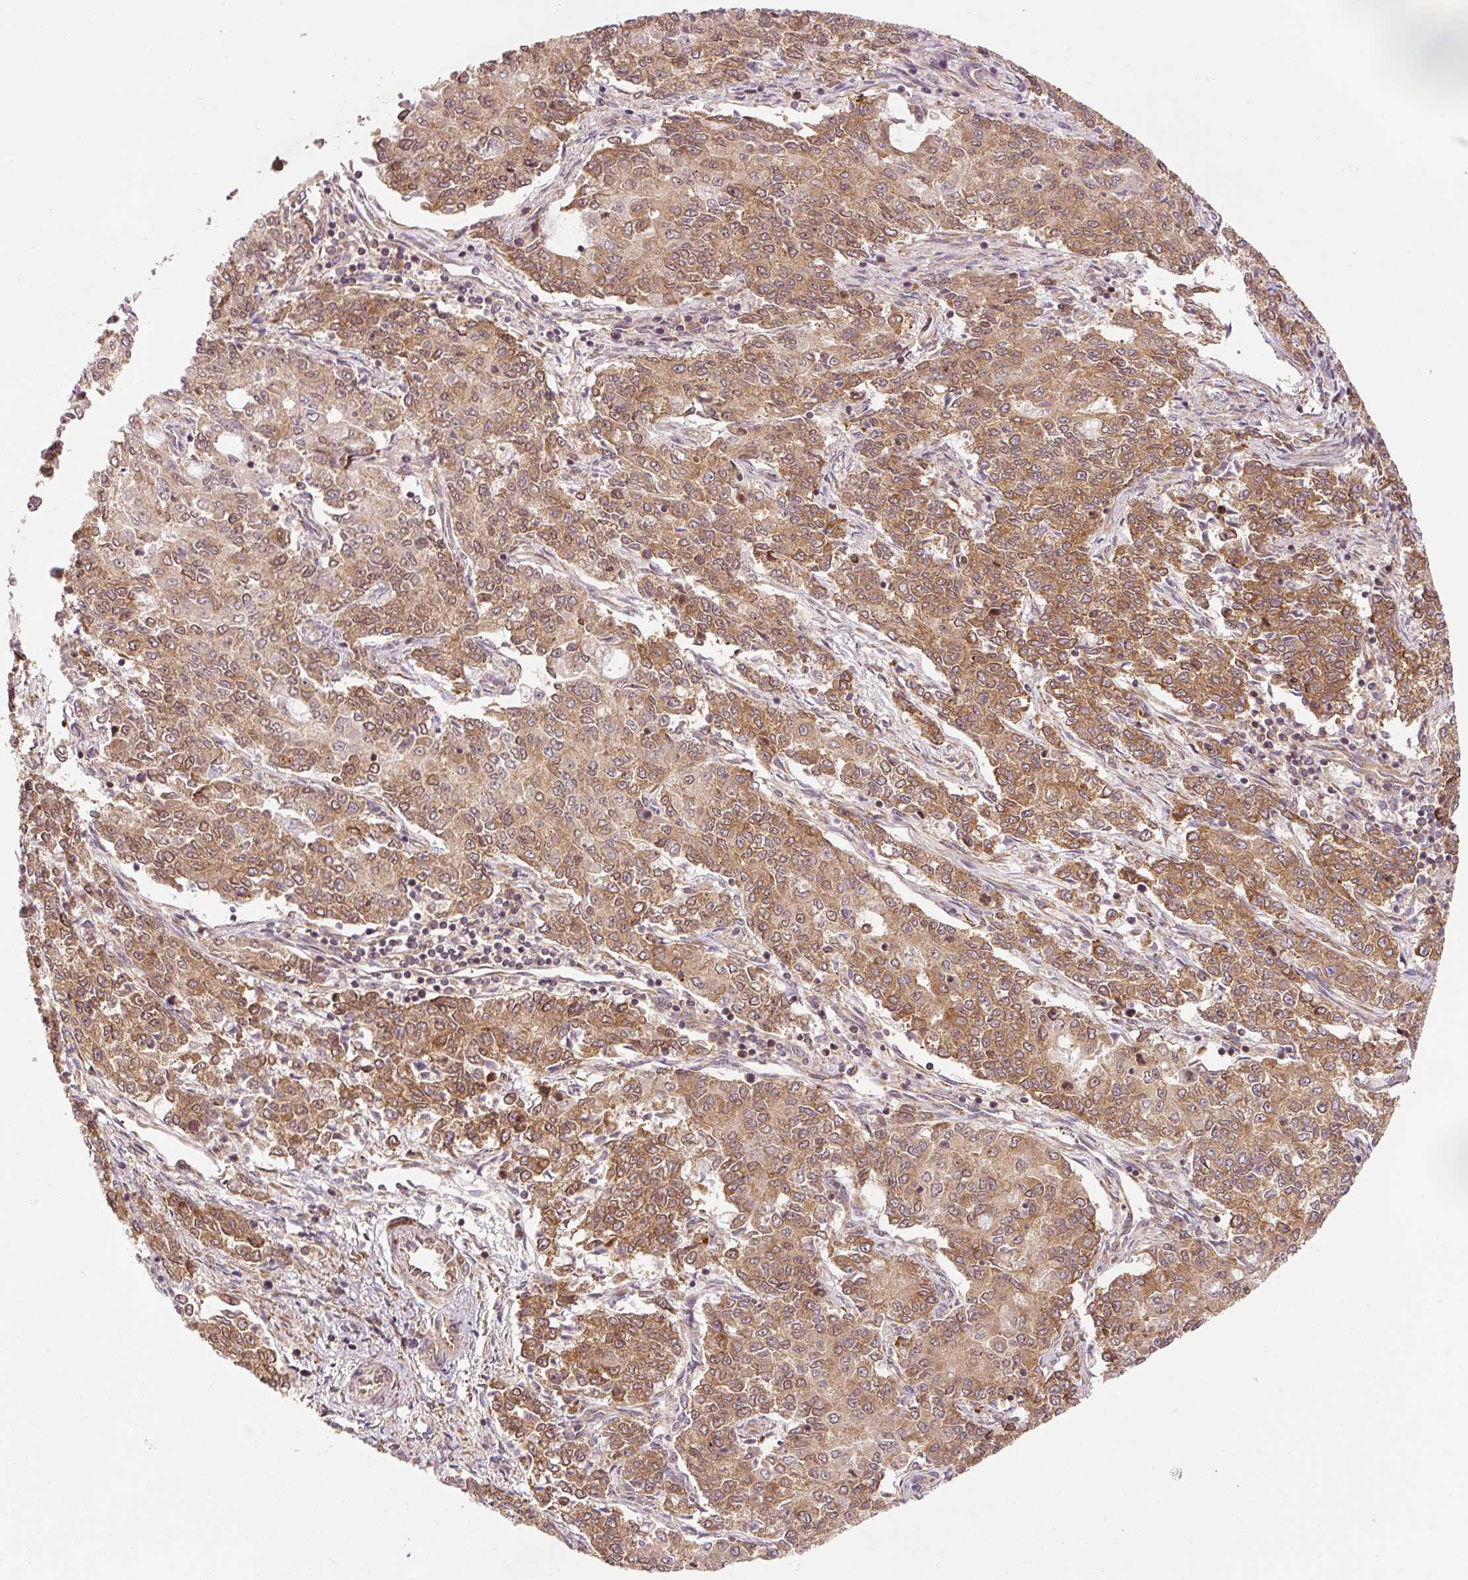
{"staining": {"intensity": "moderate", "quantity": ">75%", "location": "cytoplasmic/membranous"}, "tissue": "endometrial cancer", "cell_type": "Tumor cells", "image_type": "cancer", "snomed": [{"axis": "morphology", "description": "Adenocarcinoma, NOS"}, {"axis": "topography", "description": "Endometrium"}], "caption": "A high-resolution histopathology image shows IHC staining of endometrial cancer, which shows moderate cytoplasmic/membranous positivity in approximately >75% of tumor cells. (brown staining indicates protein expression, while blue staining denotes nuclei).", "gene": "PDAP1", "patient": {"sex": "female", "age": 50}}